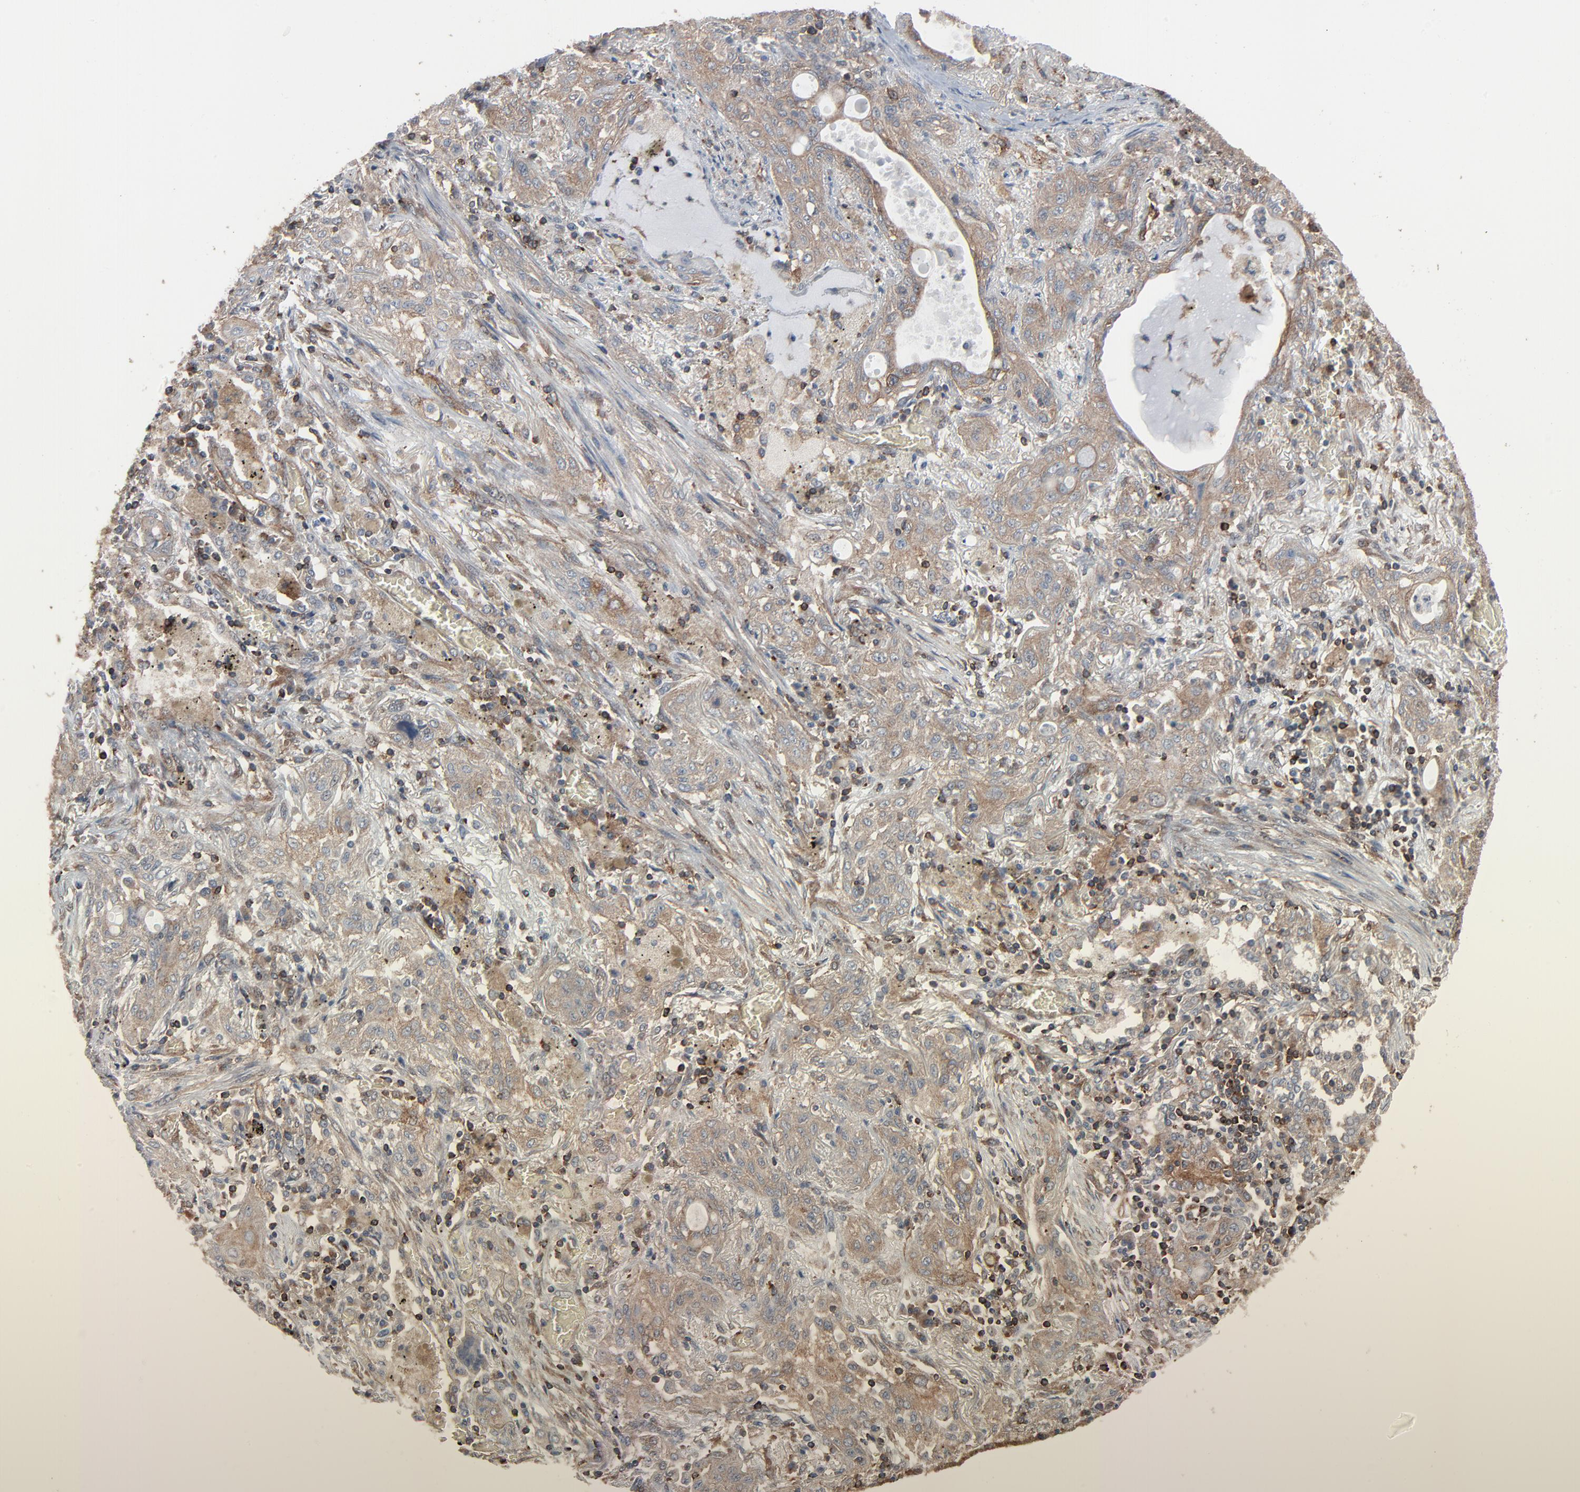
{"staining": {"intensity": "weak", "quantity": "<25%", "location": "cytoplasmic/membranous"}, "tissue": "lung cancer", "cell_type": "Tumor cells", "image_type": "cancer", "snomed": [{"axis": "morphology", "description": "Squamous cell carcinoma, NOS"}, {"axis": "topography", "description": "Lung"}], "caption": "Lung cancer stained for a protein using IHC exhibits no staining tumor cells.", "gene": "OPTN", "patient": {"sex": "female", "age": 47}}